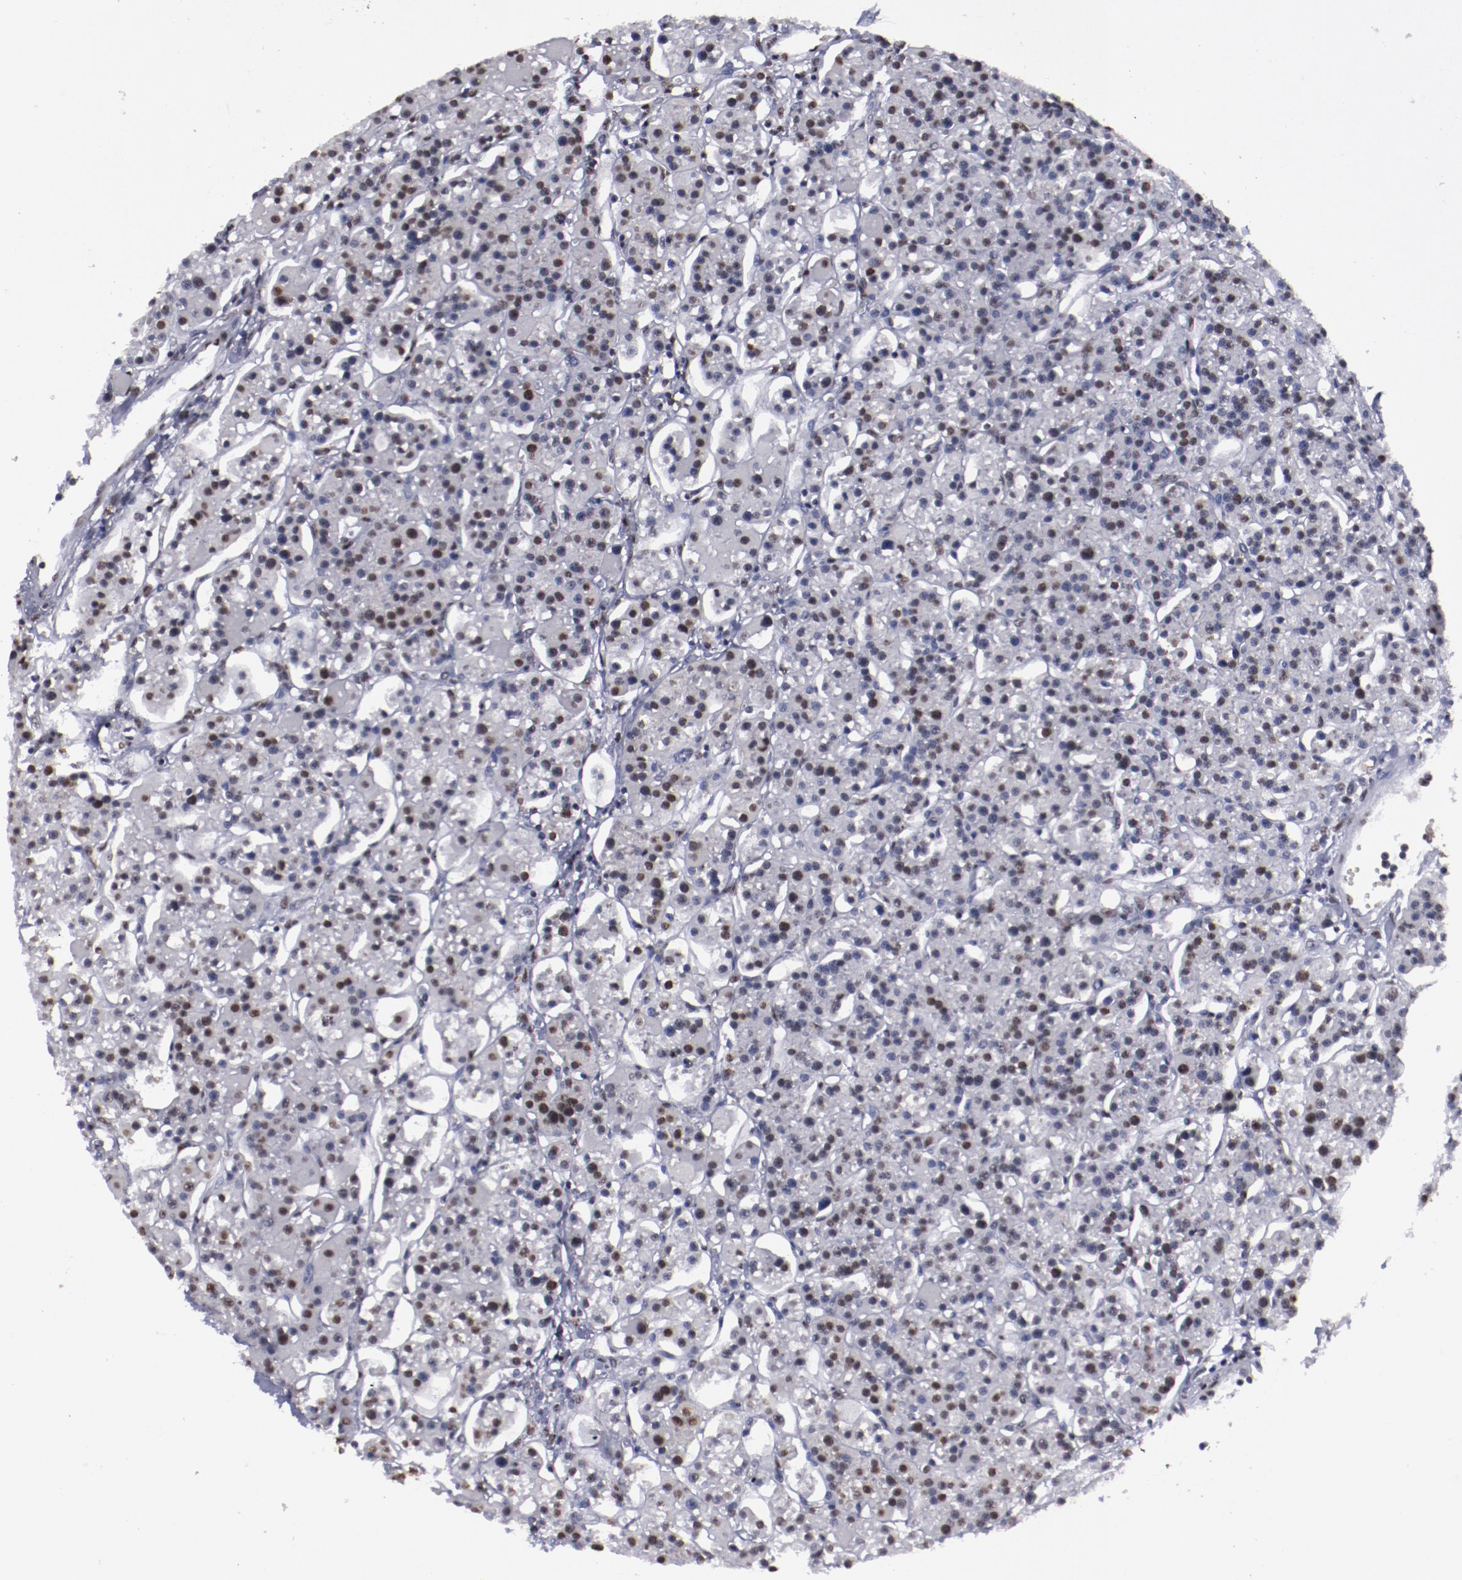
{"staining": {"intensity": "strong", "quantity": ">75%", "location": "nuclear"}, "tissue": "parathyroid gland", "cell_type": "Glandular cells", "image_type": "normal", "snomed": [{"axis": "morphology", "description": "Normal tissue, NOS"}, {"axis": "topography", "description": "Parathyroid gland"}], "caption": "Approximately >75% of glandular cells in unremarkable parathyroid gland demonstrate strong nuclear protein staining as visualized by brown immunohistochemical staining.", "gene": "HNRNPA1L3", "patient": {"sex": "female", "age": 58}}